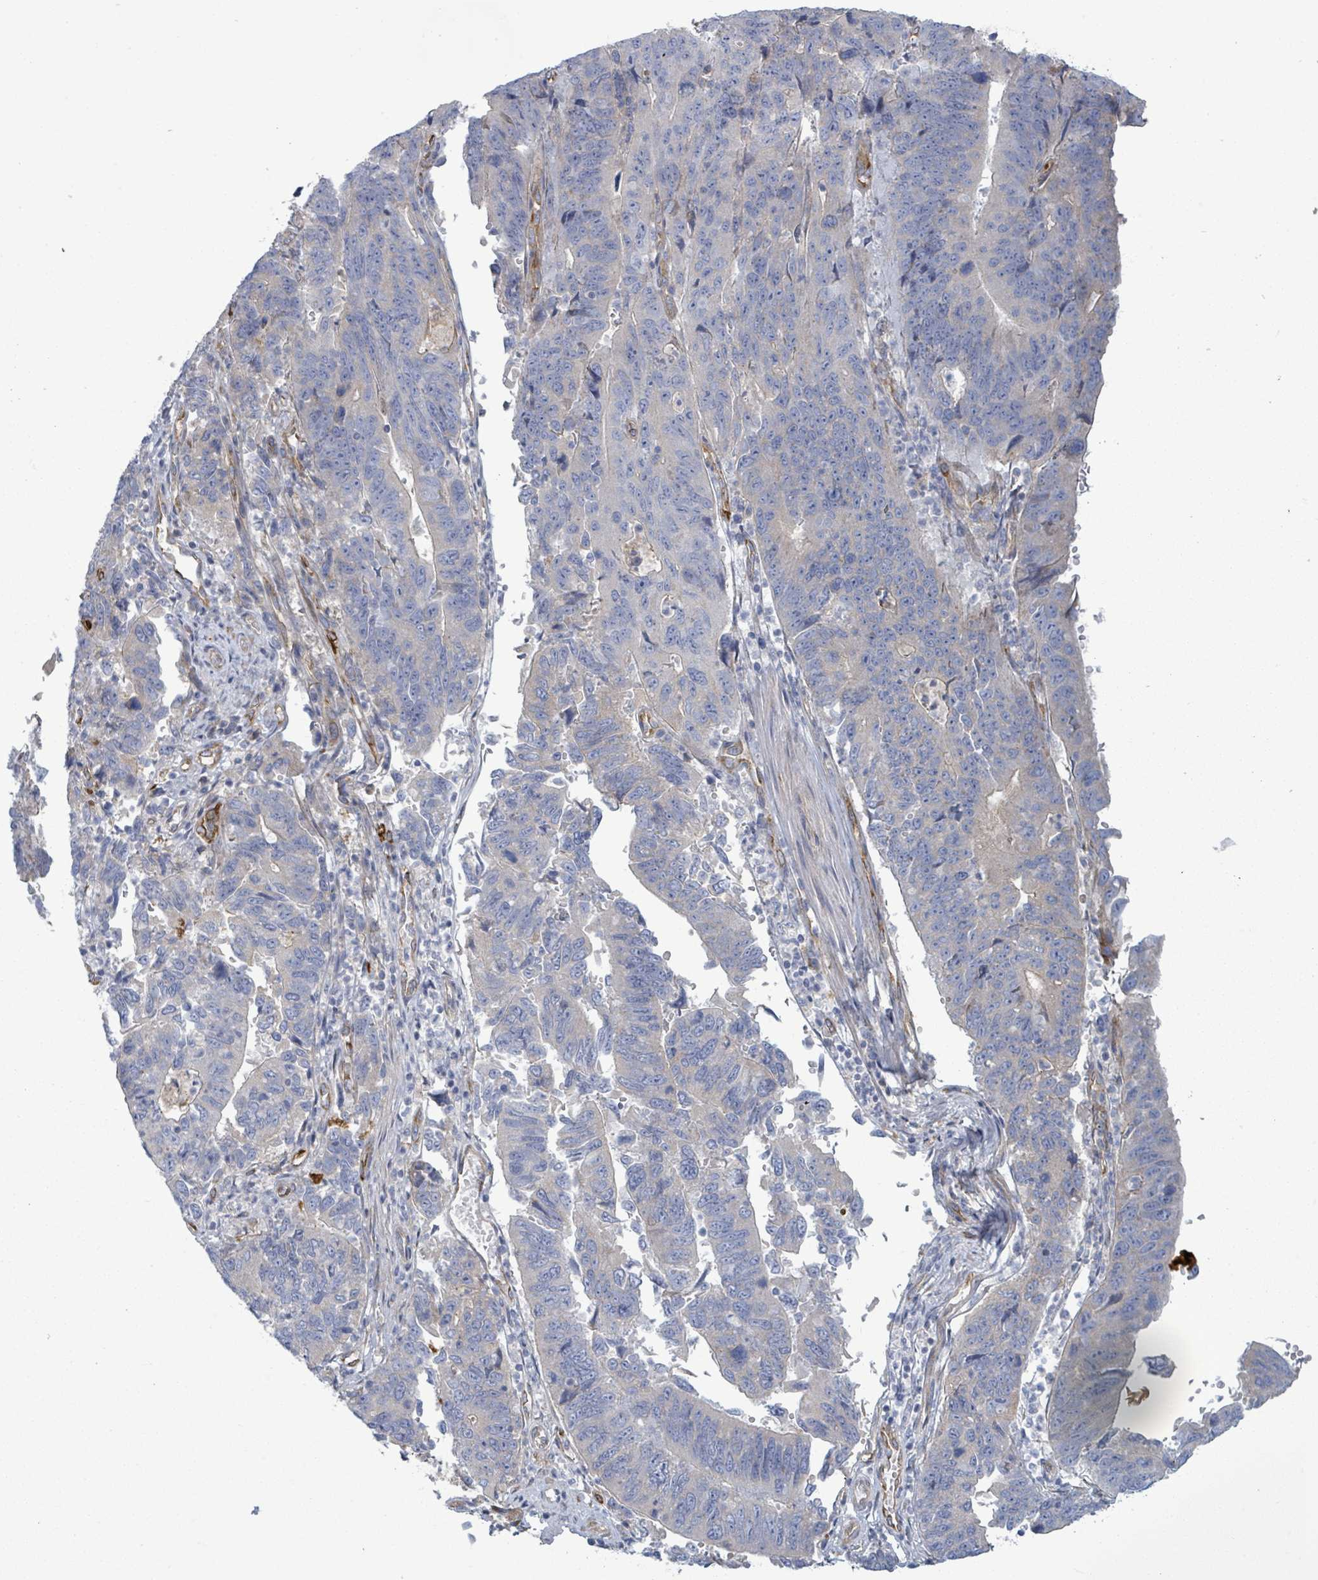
{"staining": {"intensity": "negative", "quantity": "none", "location": "none"}, "tissue": "stomach cancer", "cell_type": "Tumor cells", "image_type": "cancer", "snomed": [{"axis": "morphology", "description": "Adenocarcinoma, NOS"}, {"axis": "topography", "description": "Stomach"}], "caption": "Photomicrograph shows no protein positivity in tumor cells of stomach cancer tissue.", "gene": "COL13A1", "patient": {"sex": "male", "age": 59}}